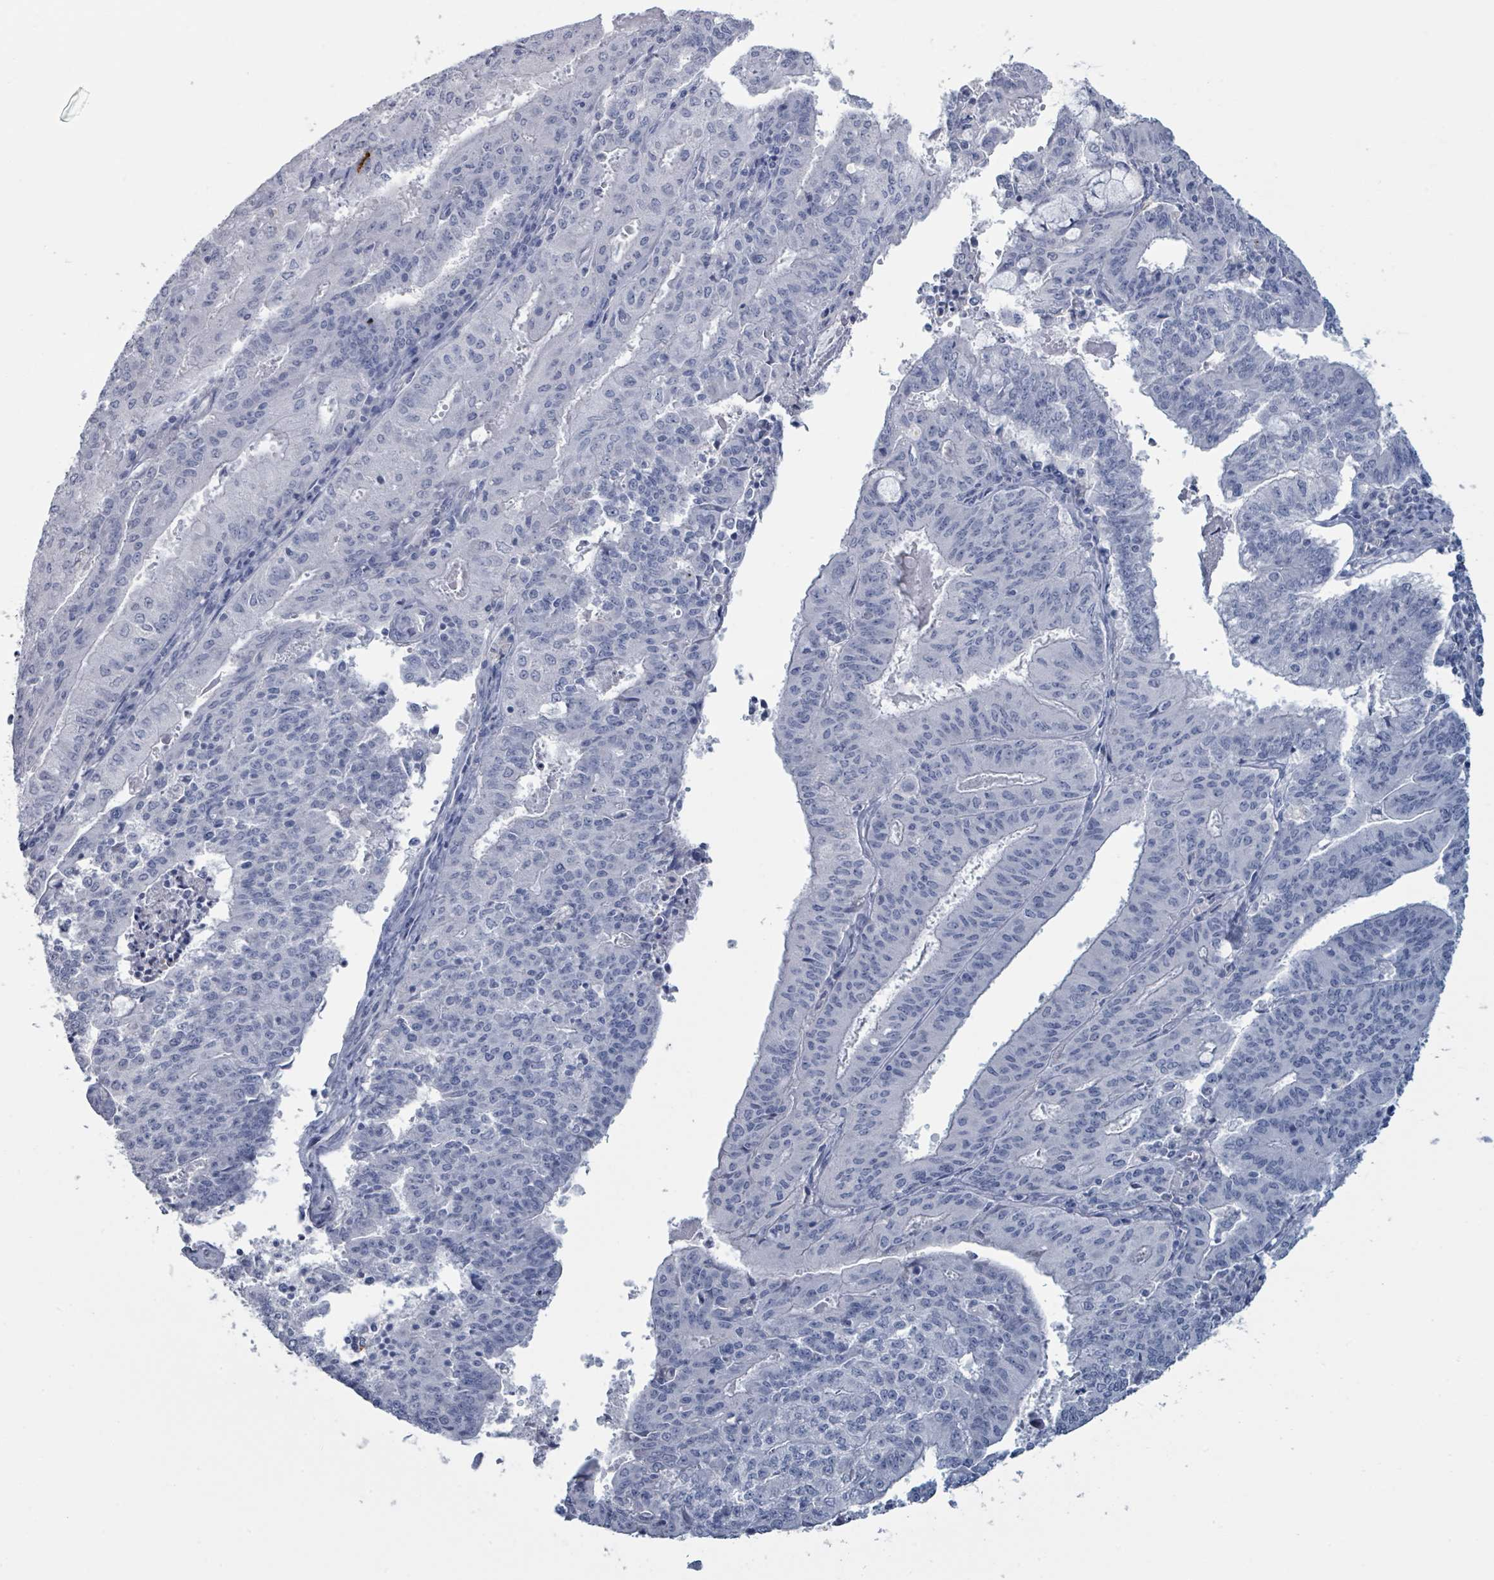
{"staining": {"intensity": "negative", "quantity": "none", "location": "none"}, "tissue": "endometrial cancer", "cell_type": "Tumor cells", "image_type": "cancer", "snomed": [{"axis": "morphology", "description": "Adenocarcinoma, NOS"}, {"axis": "topography", "description": "Endometrium"}], "caption": "High power microscopy photomicrograph of an immunohistochemistry histopathology image of endometrial cancer, revealing no significant staining in tumor cells.", "gene": "VPS13D", "patient": {"sex": "female", "age": 59}}